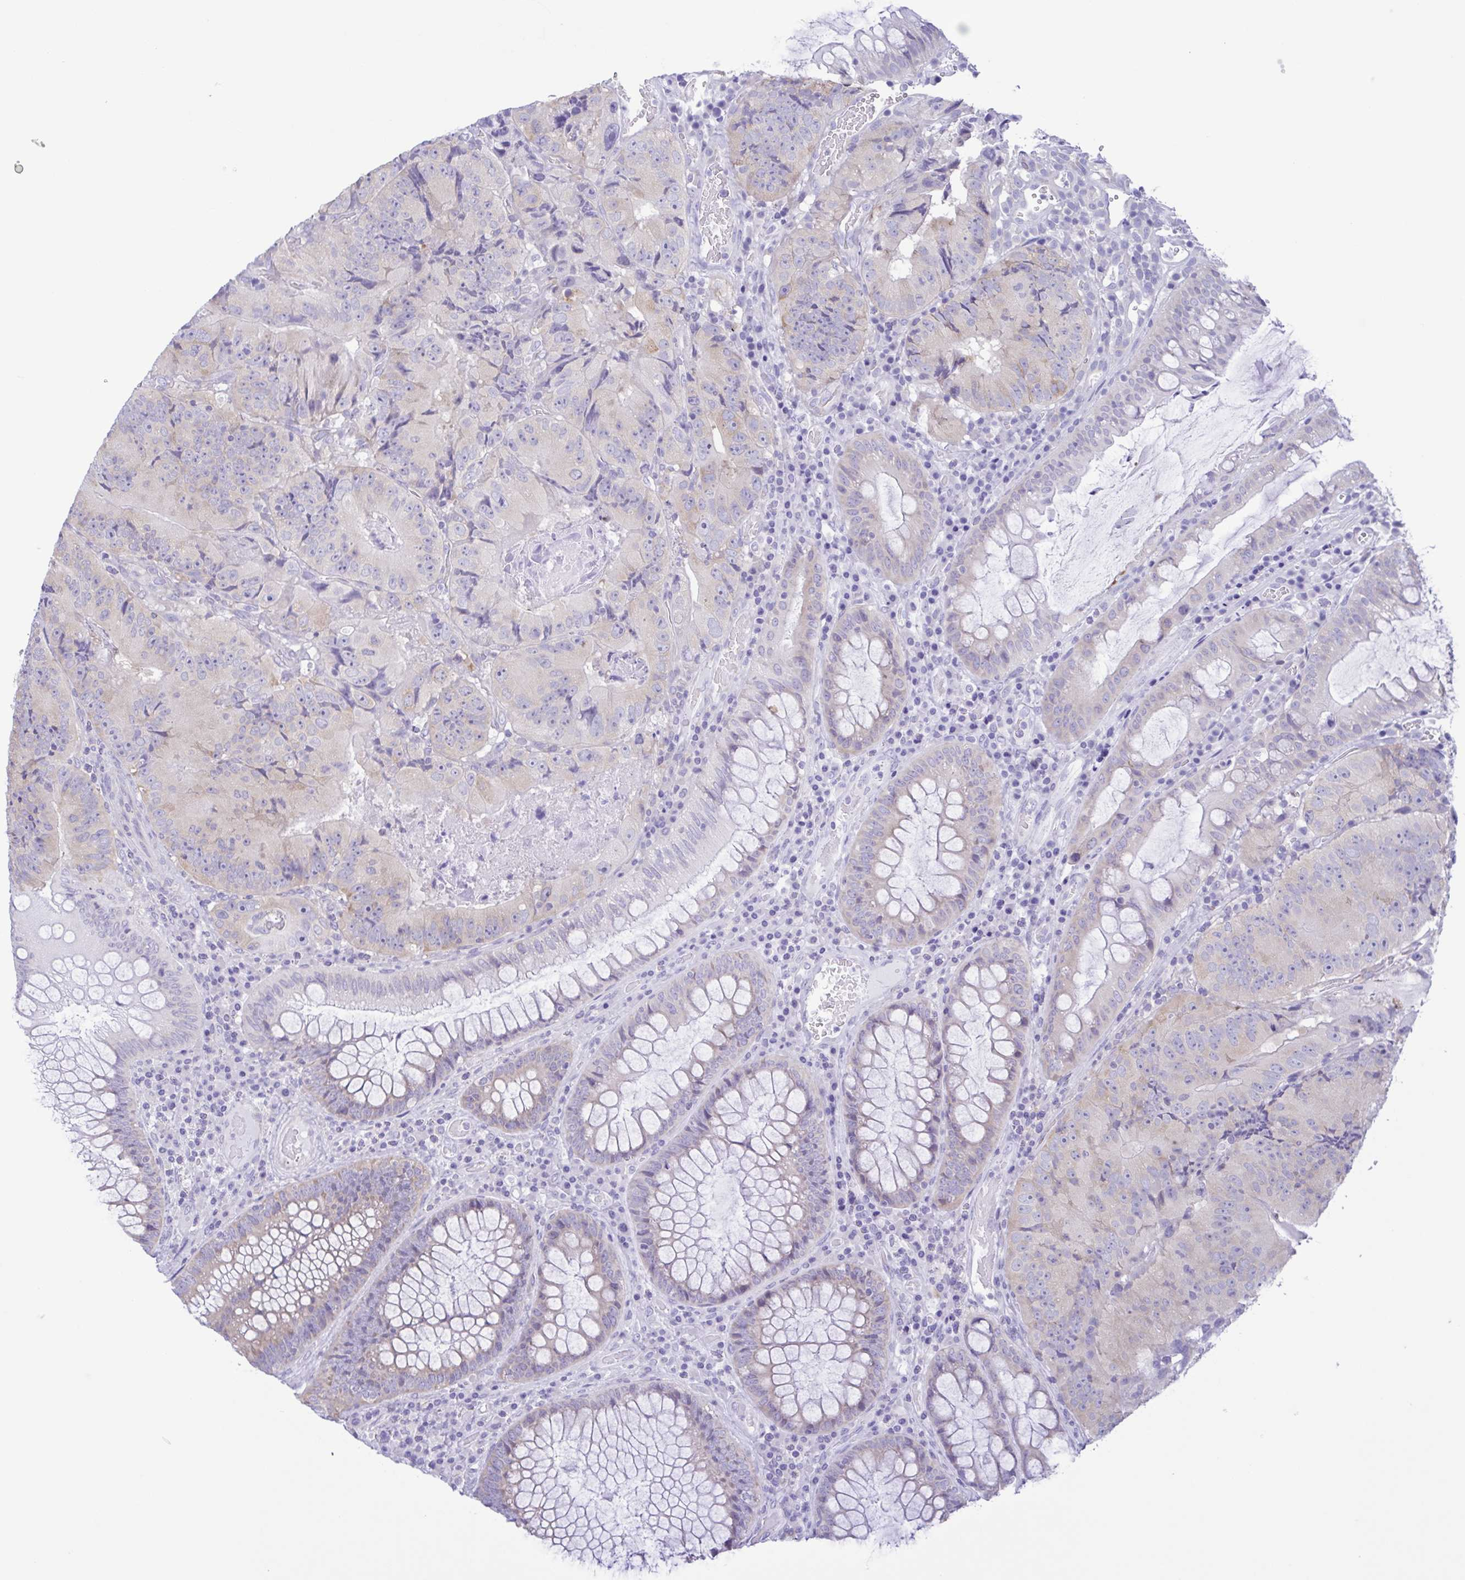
{"staining": {"intensity": "negative", "quantity": "none", "location": "none"}, "tissue": "colorectal cancer", "cell_type": "Tumor cells", "image_type": "cancer", "snomed": [{"axis": "morphology", "description": "Adenocarcinoma, NOS"}, {"axis": "topography", "description": "Colon"}], "caption": "This is an immunohistochemistry image of human colorectal adenocarcinoma. There is no positivity in tumor cells.", "gene": "TNNI3", "patient": {"sex": "female", "age": 86}}